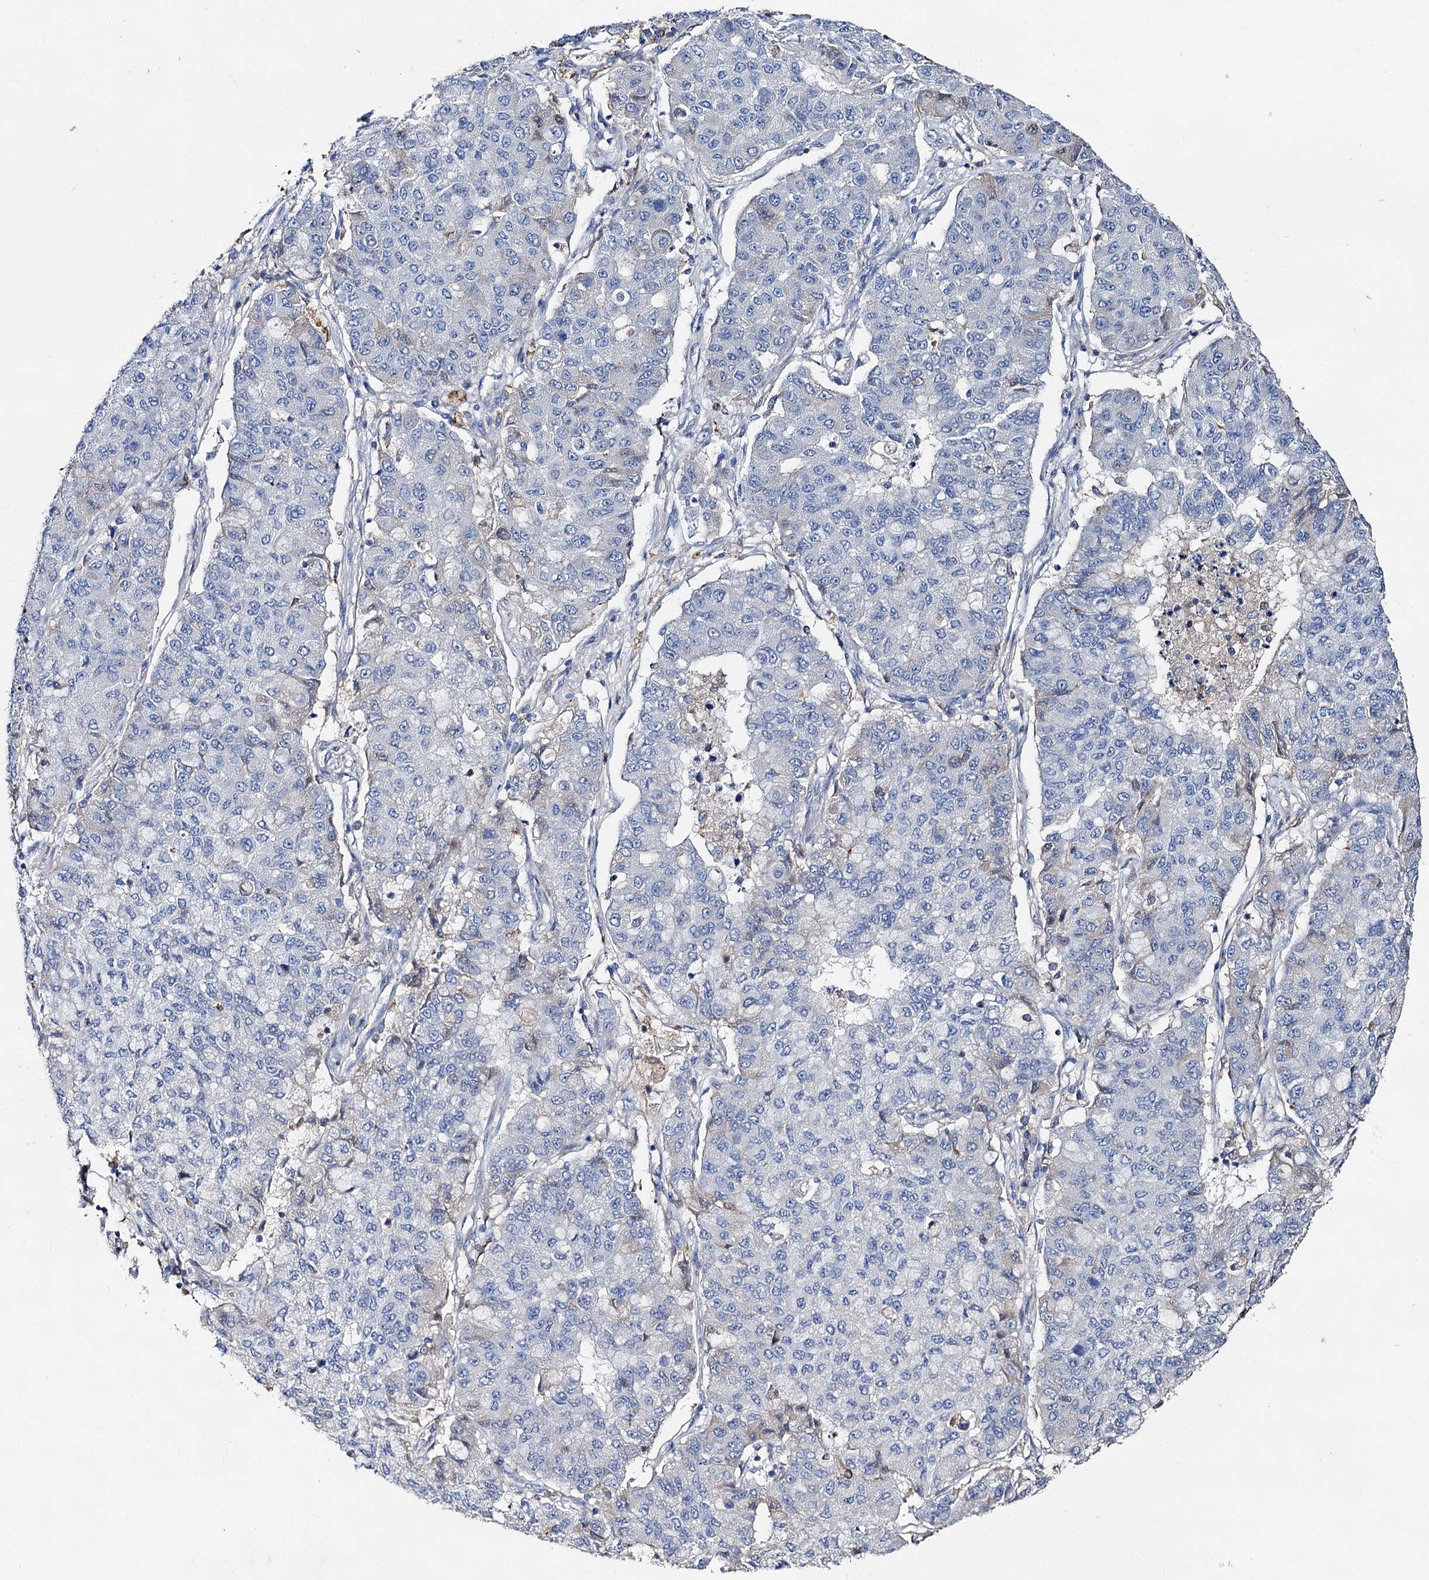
{"staining": {"intensity": "negative", "quantity": "none", "location": "none"}, "tissue": "lung cancer", "cell_type": "Tumor cells", "image_type": "cancer", "snomed": [{"axis": "morphology", "description": "Squamous cell carcinoma, NOS"}, {"axis": "topography", "description": "Lung"}], "caption": "Squamous cell carcinoma (lung) was stained to show a protein in brown. There is no significant expression in tumor cells.", "gene": "HVCN1", "patient": {"sex": "male", "age": 74}}